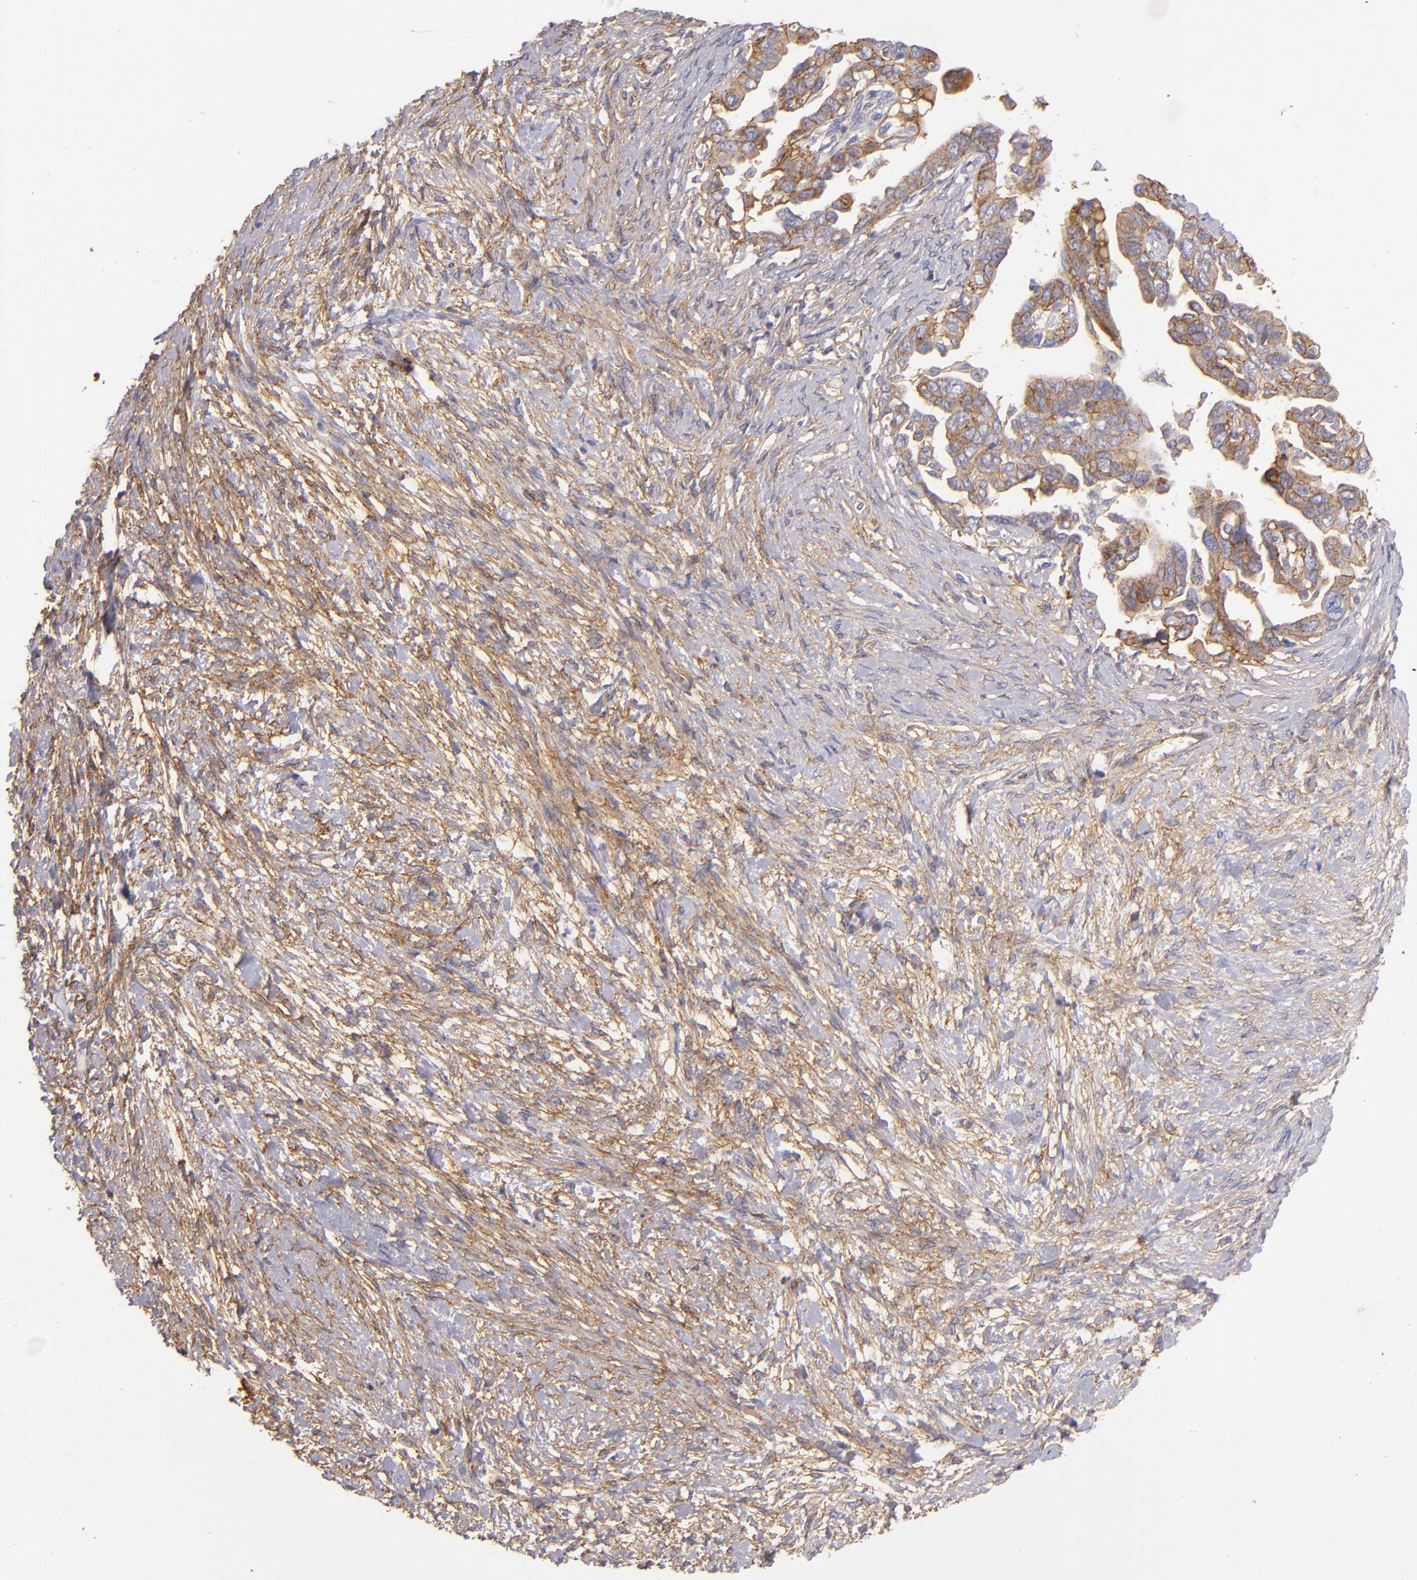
{"staining": {"intensity": "moderate", "quantity": ">75%", "location": "cytoplasmic/membranous"}, "tissue": "ovarian cancer", "cell_type": "Tumor cells", "image_type": "cancer", "snomed": [{"axis": "morphology", "description": "Cystadenocarcinoma, serous, NOS"}, {"axis": "topography", "description": "Ovary"}], "caption": "A micrograph of human ovarian cancer stained for a protein reveals moderate cytoplasmic/membranous brown staining in tumor cells.", "gene": "CD151", "patient": {"sex": "female", "age": 69}}